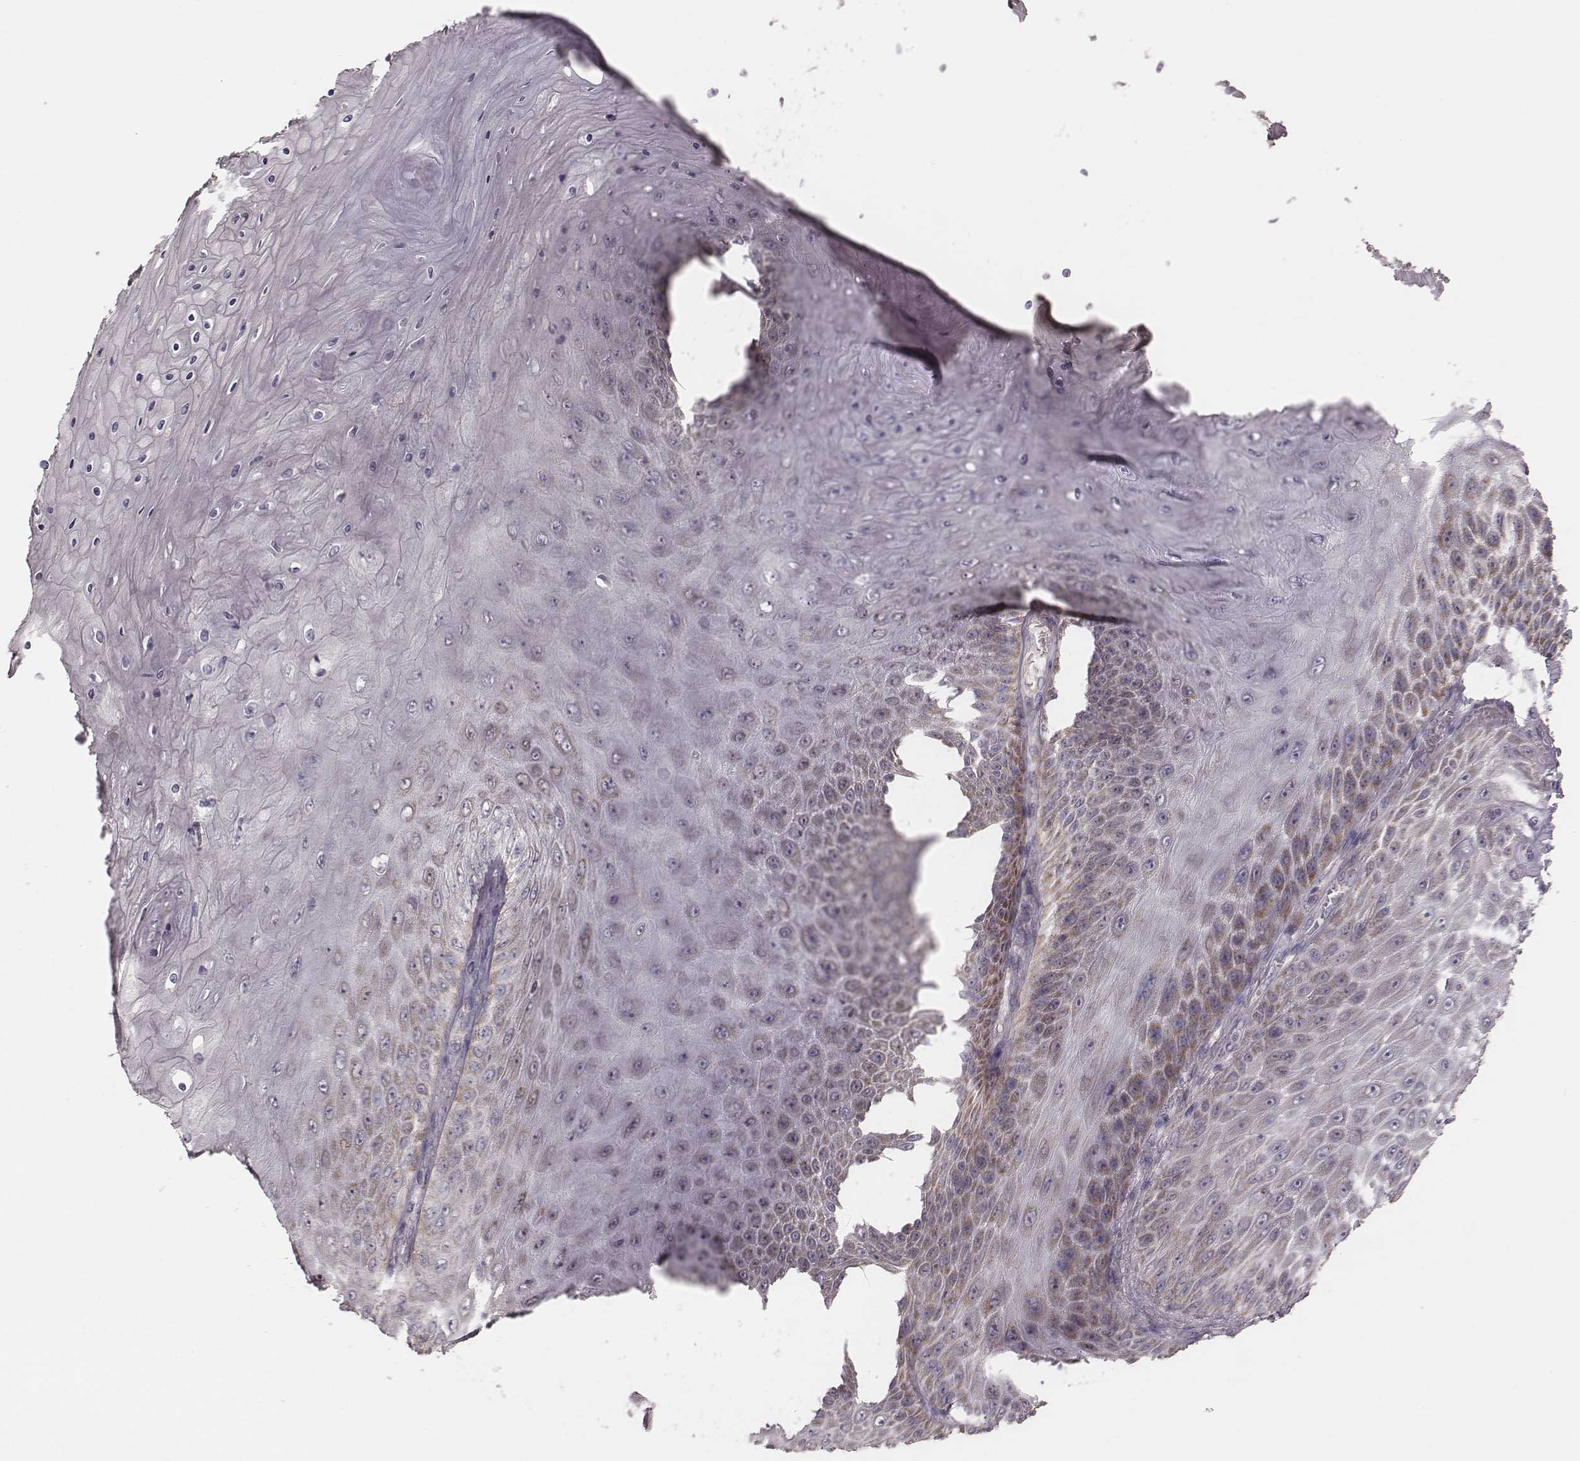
{"staining": {"intensity": "moderate", "quantity": "<25%", "location": "cytoplasmic/membranous"}, "tissue": "skin cancer", "cell_type": "Tumor cells", "image_type": "cancer", "snomed": [{"axis": "morphology", "description": "Squamous cell carcinoma, NOS"}, {"axis": "topography", "description": "Skin"}], "caption": "Skin cancer stained with IHC exhibits moderate cytoplasmic/membranous staining in approximately <25% of tumor cells.", "gene": "MRPS27", "patient": {"sex": "male", "age": 62}}